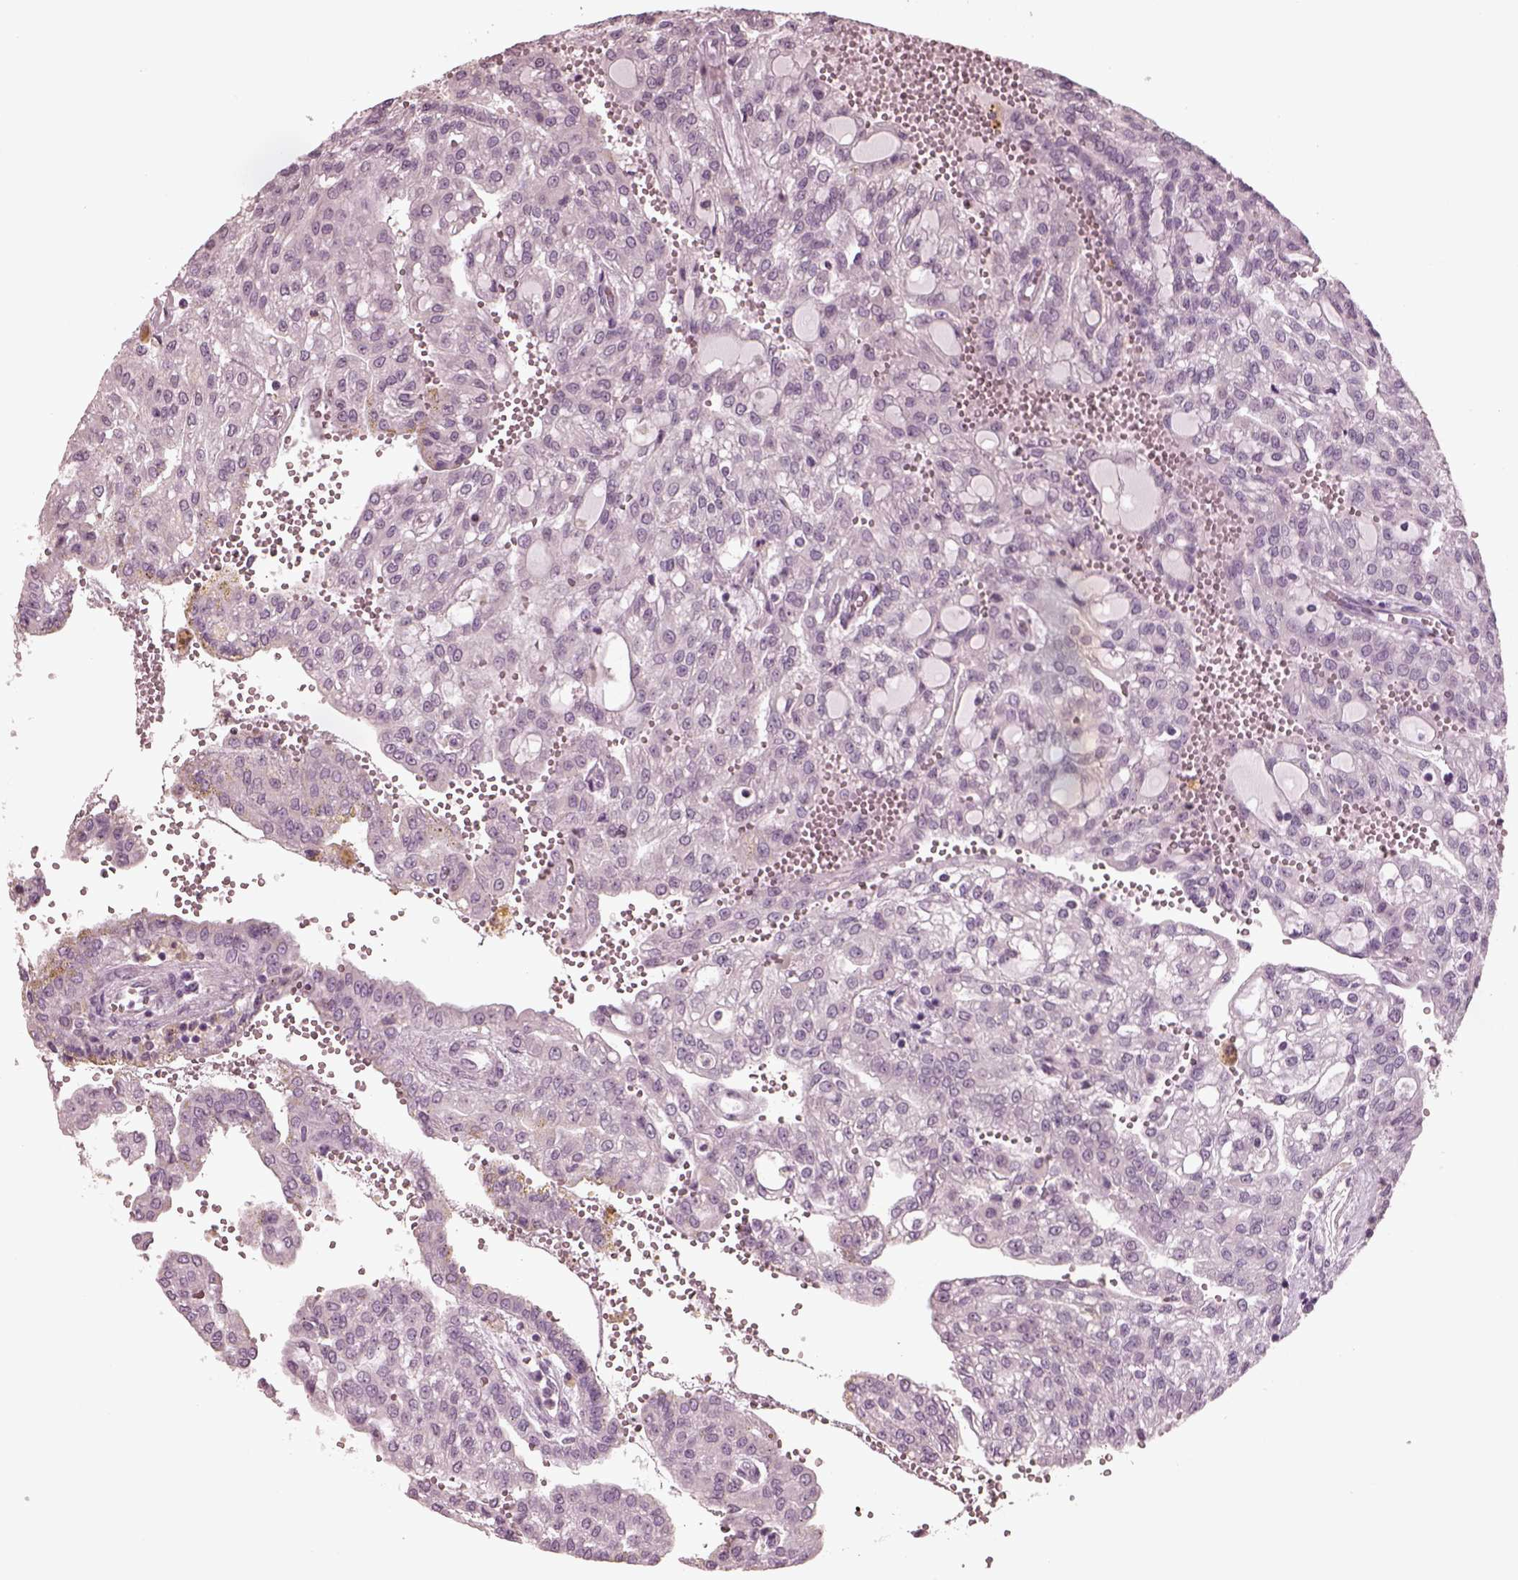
{"staining": {"intensity": "negative", "quantity": "none", "location": "none"}, "tissue": "renal cancer", "cell_type": "Tumor cells", "image_type": "cancer", "snomed": [{"axis": "morphology", "description": "Adenocarcinoma, NOS"}, {"axis": "topography", "description": "Kidney"}], "caption": "Immunohistochemical staining of adenocarcinoma (renal) demonstrates no significant positivity in tumor cells.", "gene": "RCVRN", "patient": {"sex": "male", "age": 63}}